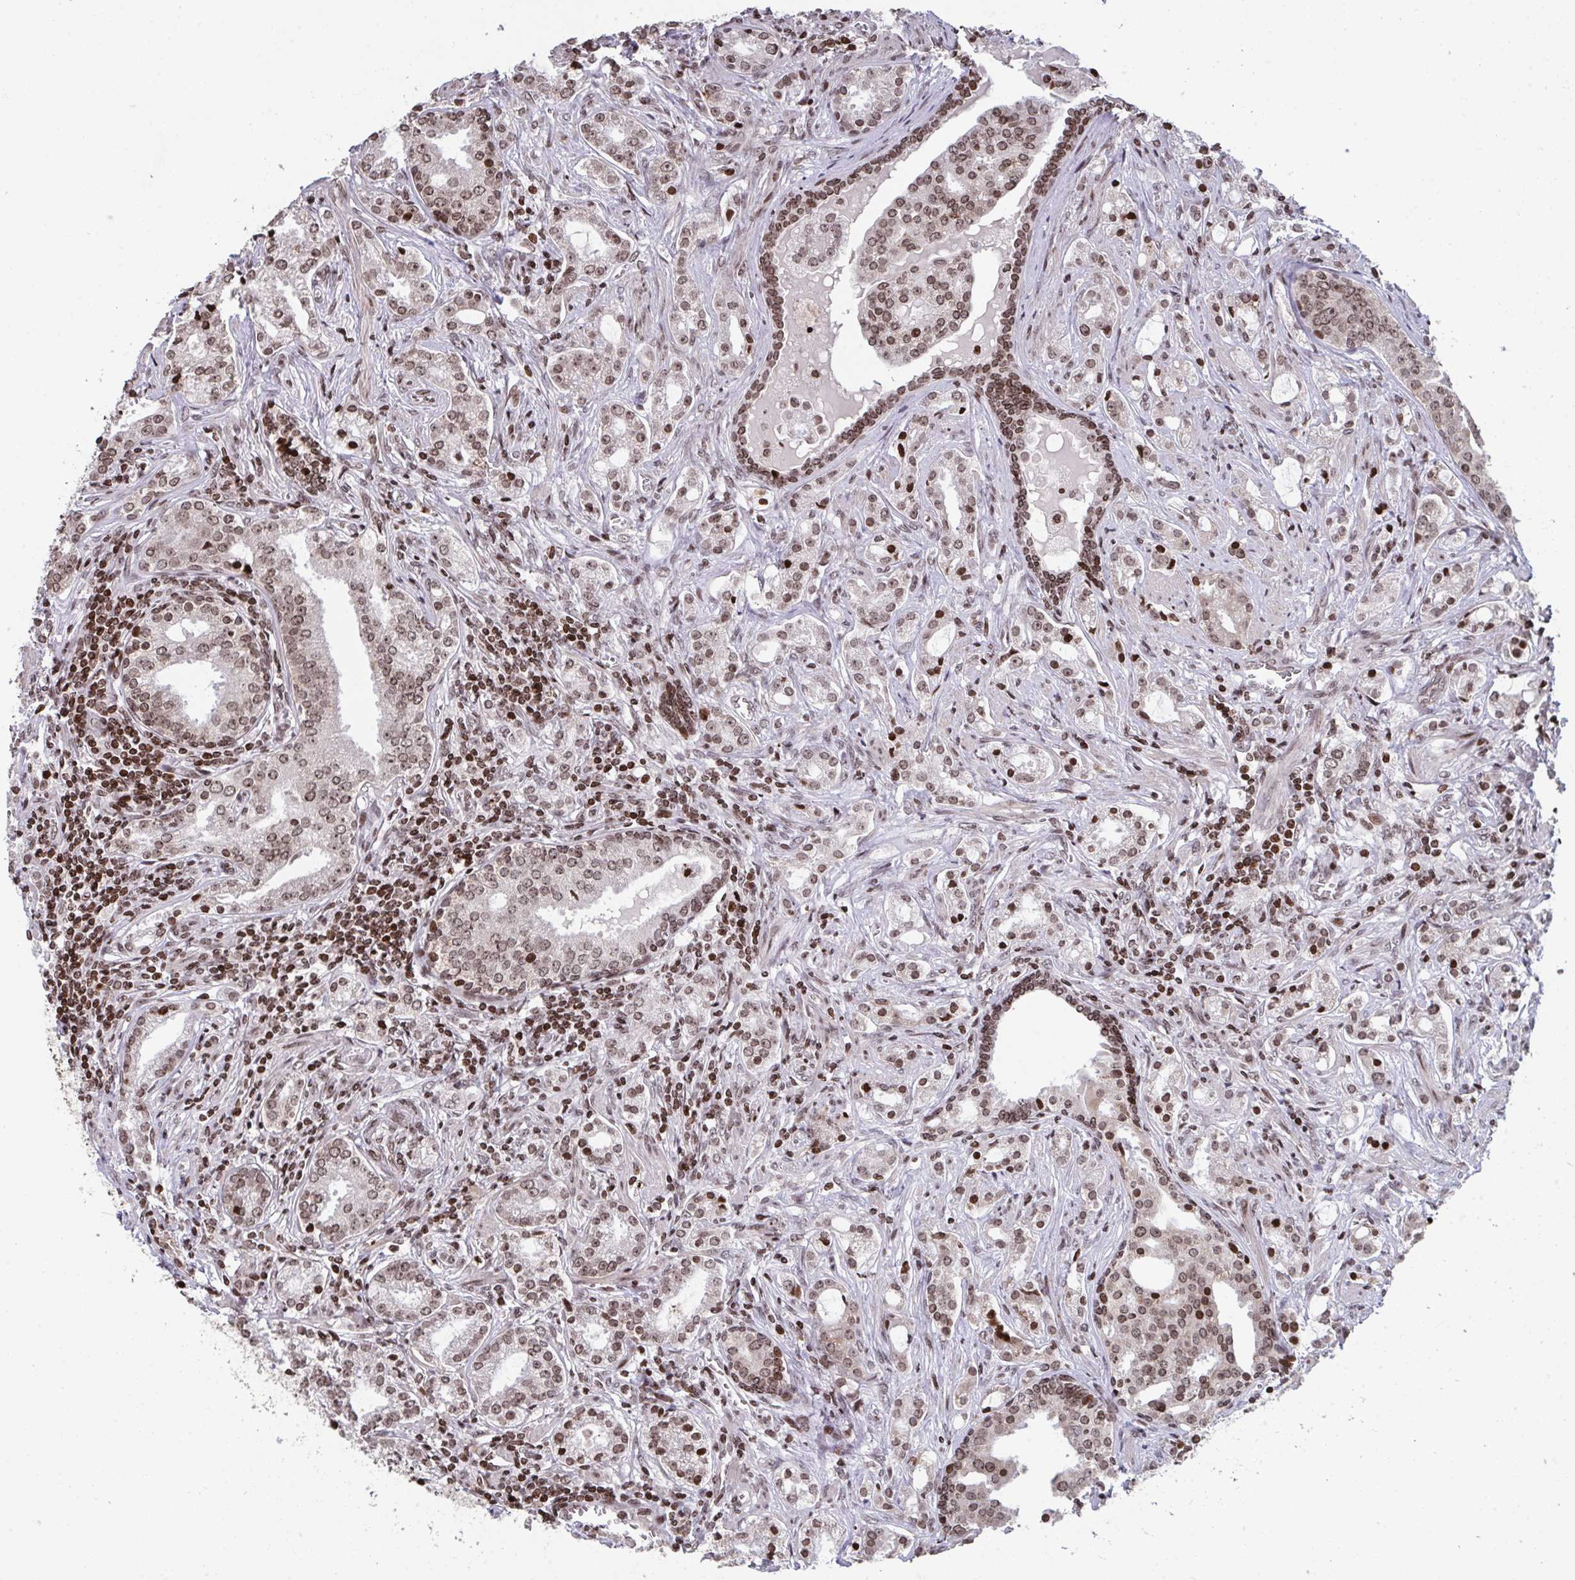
{"staining": {"intensity": "moderate", "quantity": ">75%", "location": "nuclear"}, "tissue": "prostate cancer", "cell_type": "Tumor cells", "image_type": "cancer", "snomed": [{"axis": "morphology", "description": "Adenocarcinoma, Medium grade"}, {"axis": "topography", "description": "Prostate"}], "caption": "This is a histology image of immunohistochemistry staining of medium-grade adenocarcinoma (prostate), which shows moderate staining in the nuclear of tumor cells.", "gene": "NIP7", "patient": {"sex": "male", "age": 57}}